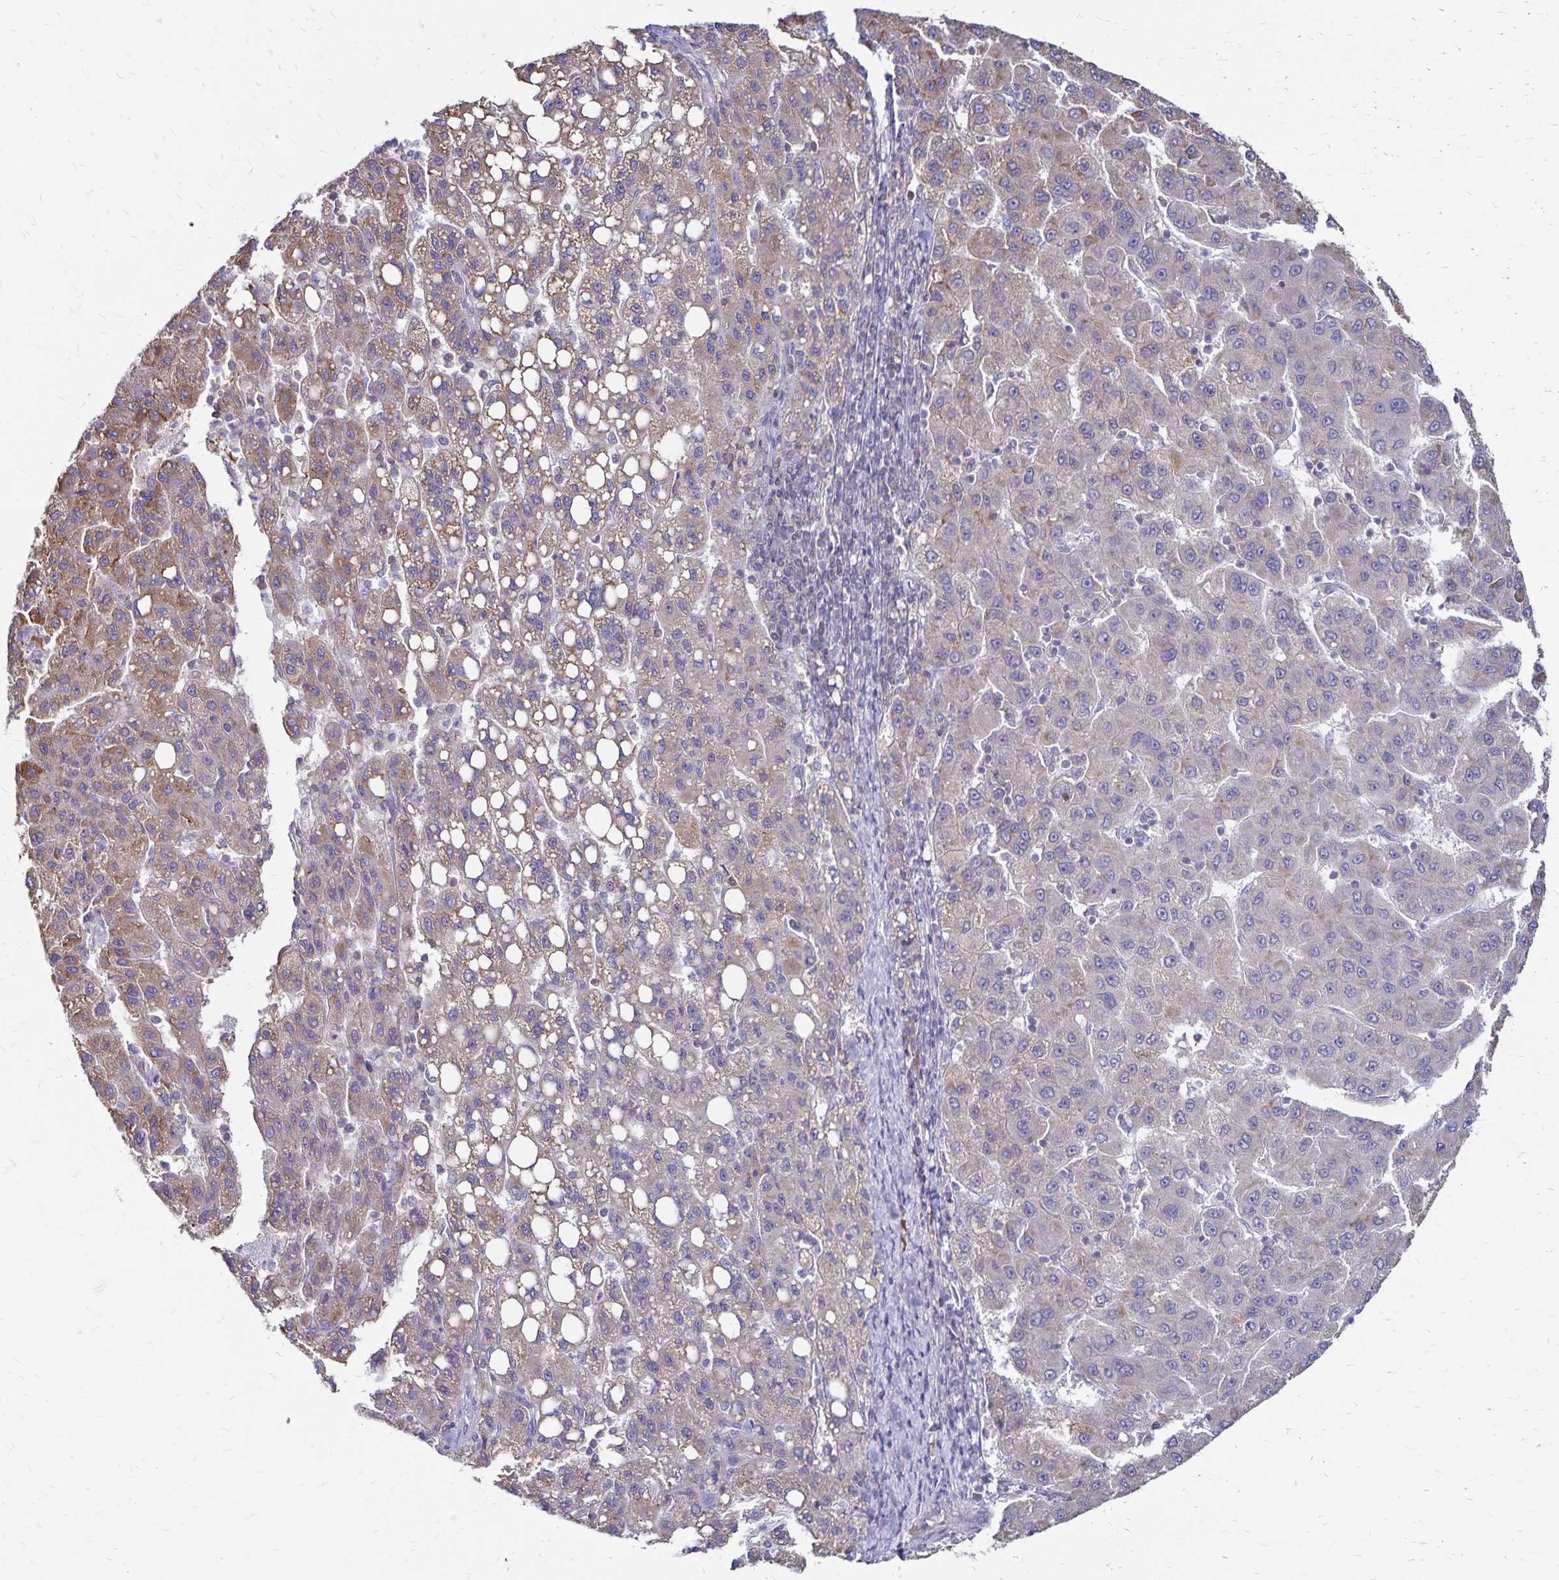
{"staining": {"intensity": "moderate", "quantity": "25%-75%", "location": "cytoplasmic/membranous"}, "tissue": "liver cancer", "cell_type": "Tumor cells", "image_type": "cancer", "snomed": [{"axis": "morphology", "description": "Carcinoma, Hepatocellular, NOS"}, {"axis": "topography", "description": "Liver"}], "caption": "Protein analysis of liver cancer tissue exhibits moderate cytoplasmic/membranous expression in about 25%-75% of tumor cells.", "gene": "NAGPA", "patient": {"sex": "female", "age": 82}}